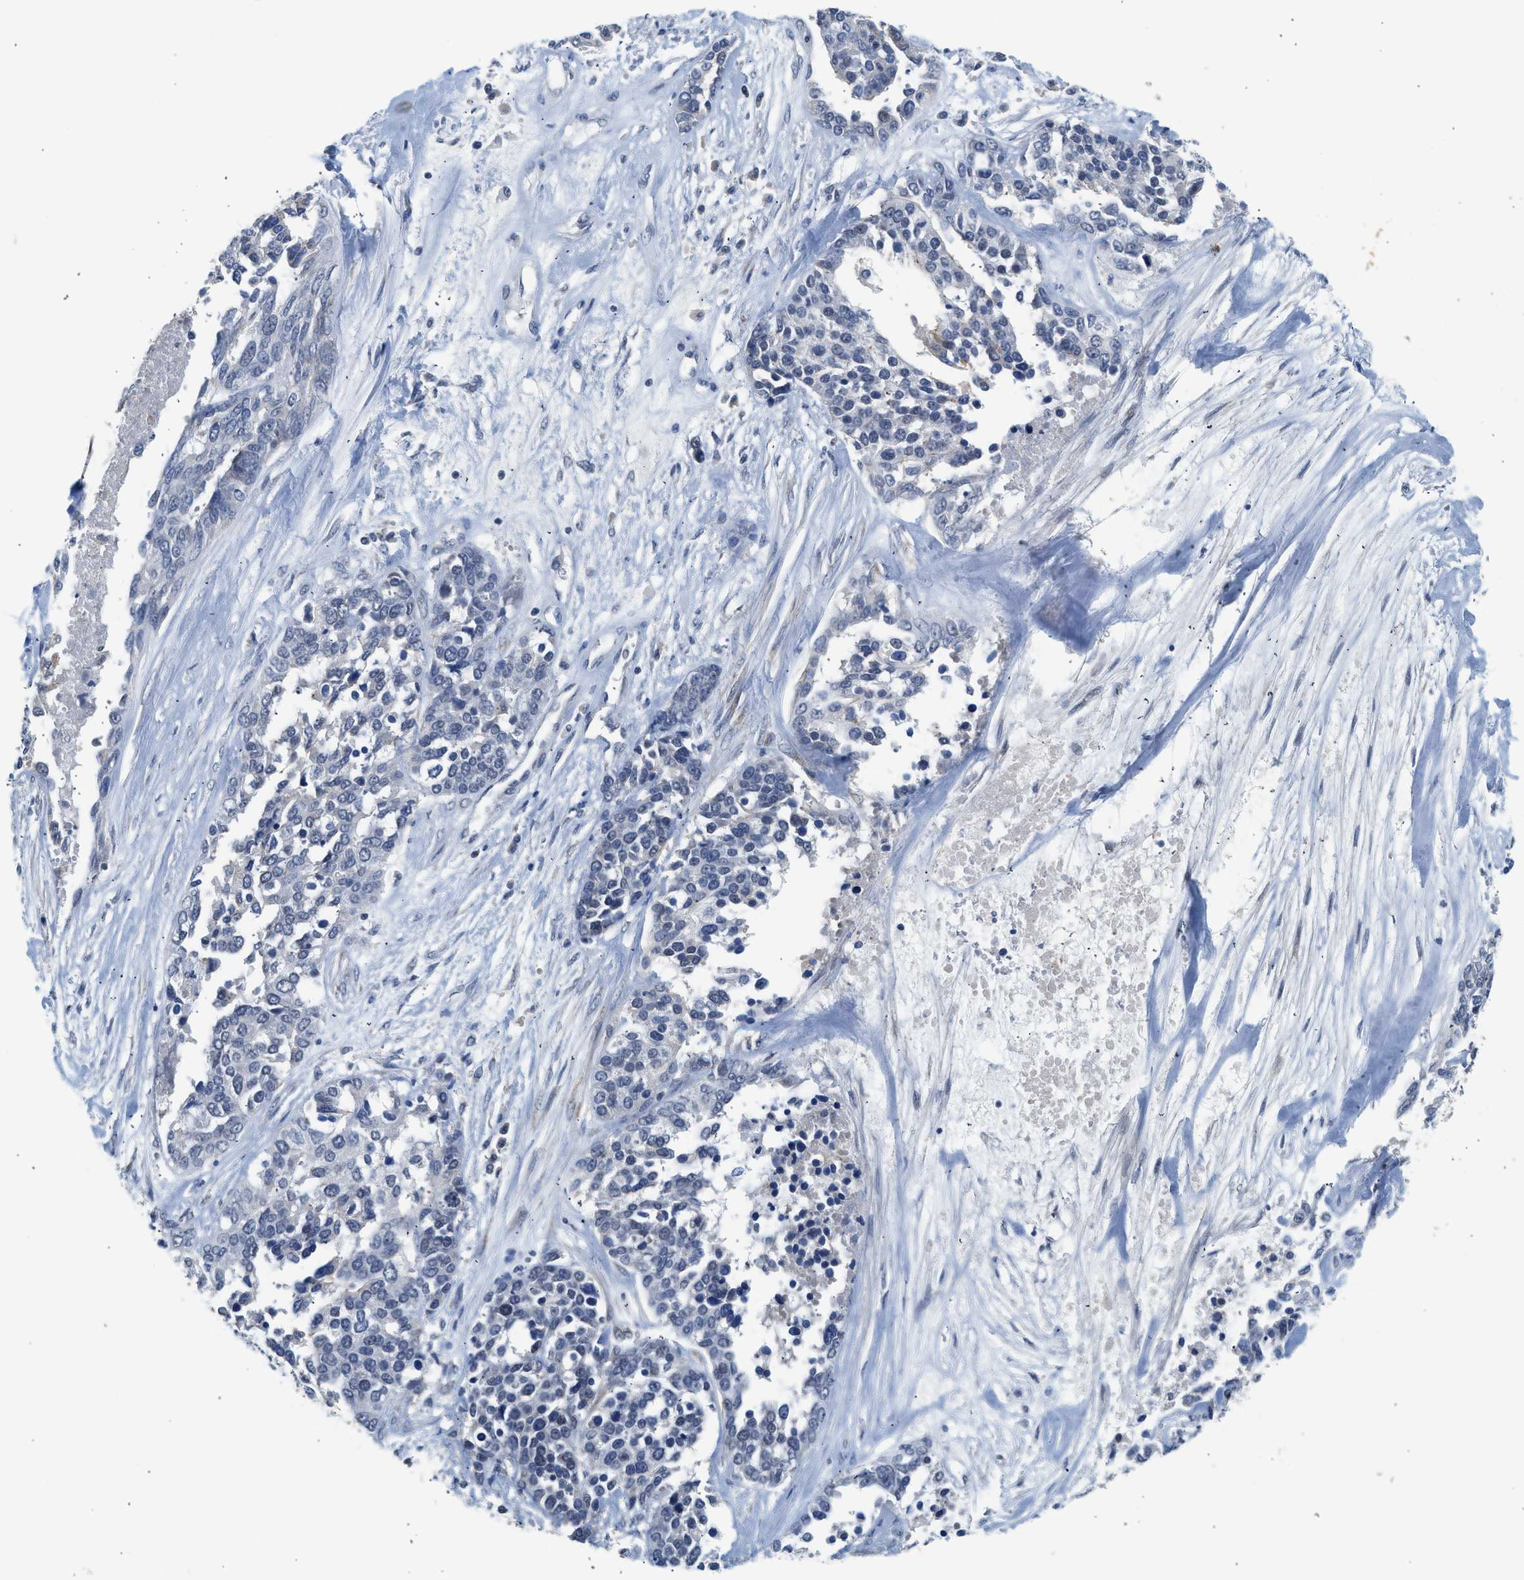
{"staining": {"intensity": "negative", "quantity": "none", "location": "none"}, "tissue": "ovarian cancer", "cell_type": "Tumor cells", "image_type": "cancer", "snomed": [{"axis": "morphology", "description": "Cystadenocarcinoma, serous, NOS"}, {"axis": "topography", "description": "Ovary"}], "caption": "High power microscopy image of an immunohistochemistry (IHC) micrograph of ovarian cancer (serous cystadenocarcinoma), revealing no significant staining in tumor cells.", "gene": "CSF3R", "patient": {"sex": "female", "age": 44}}